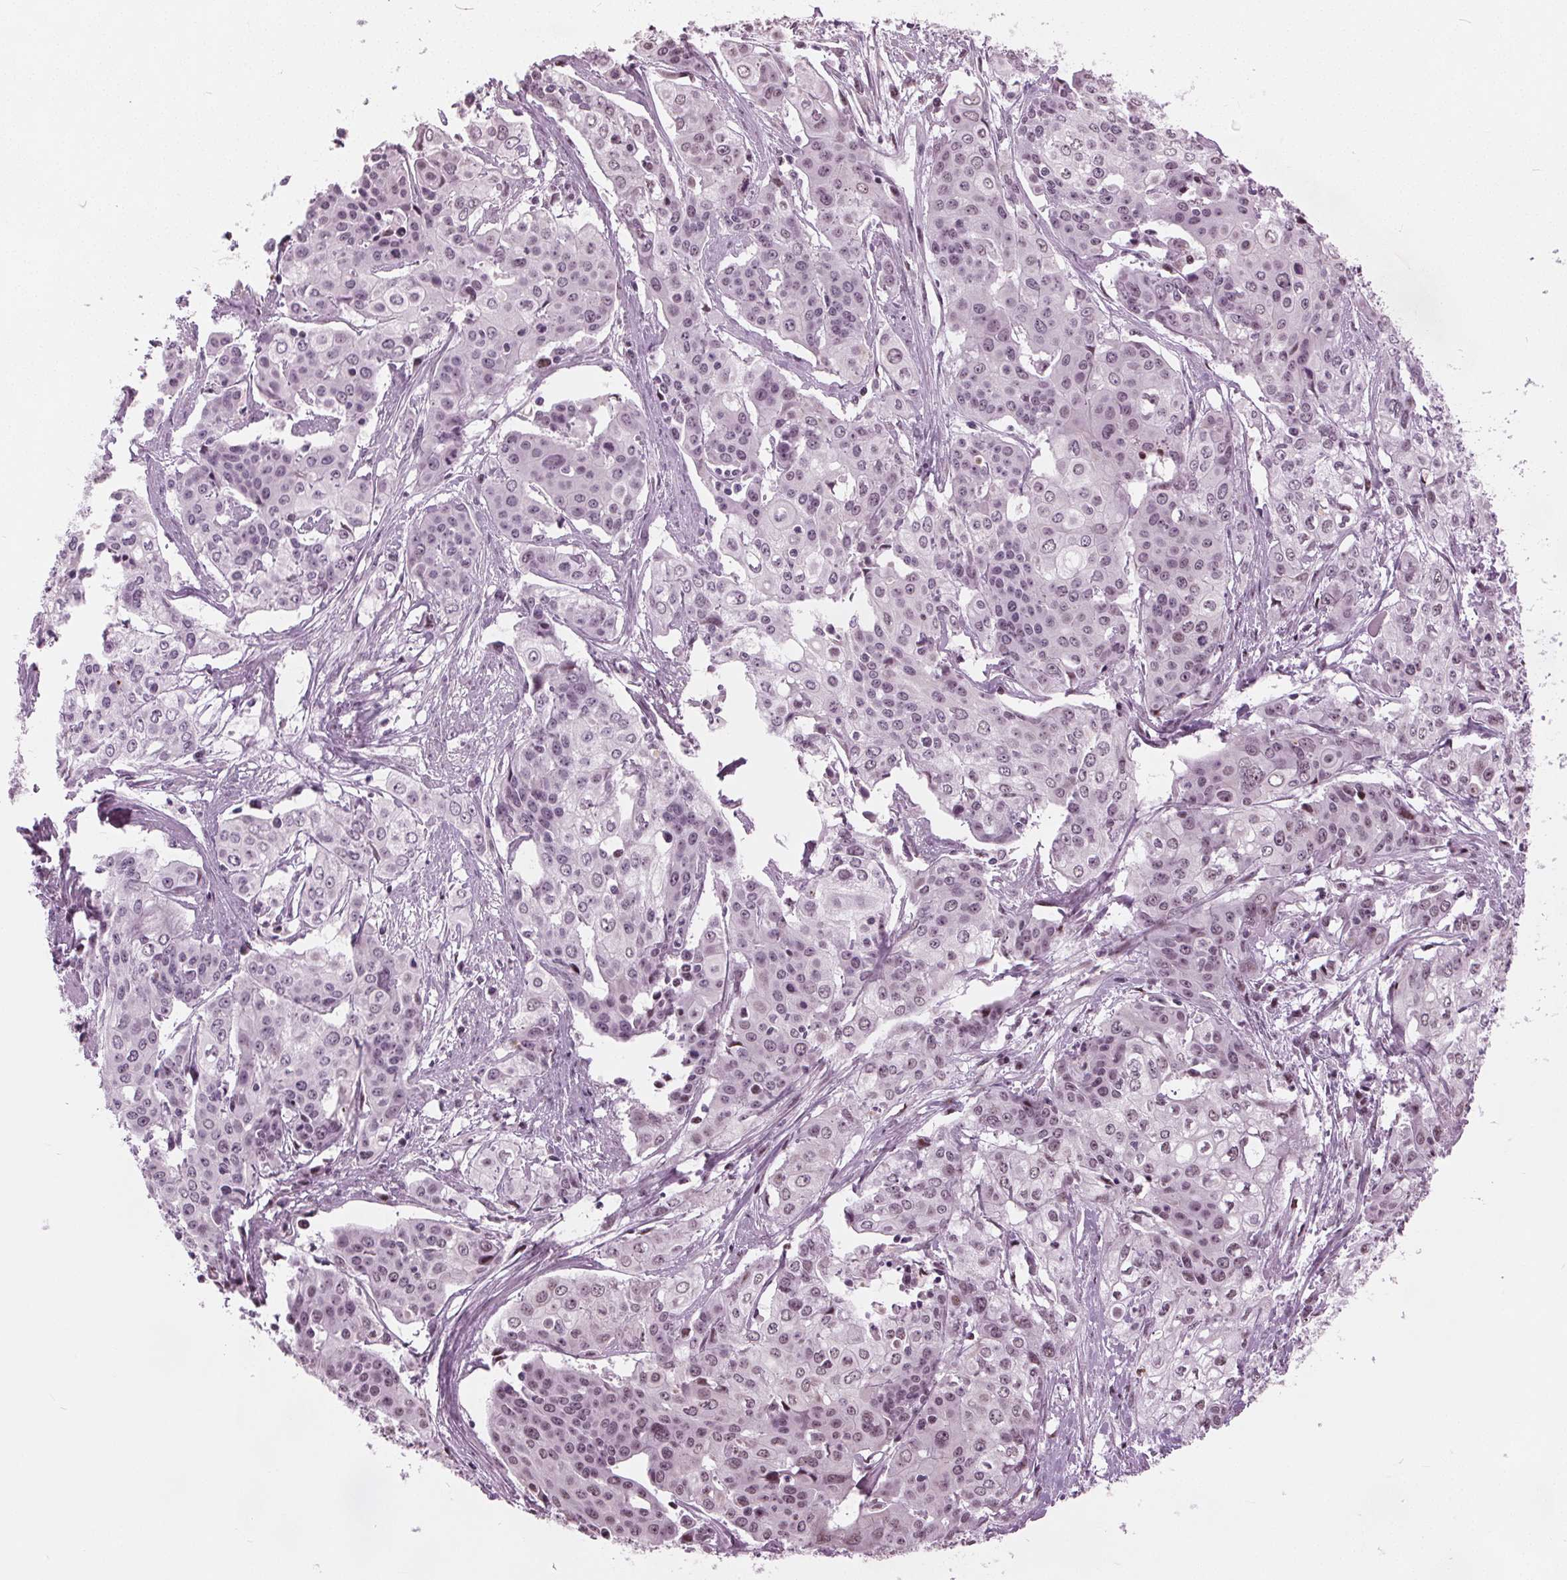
{"staining": {"intensity": "moderate", "quantity": "<25%", "location": "nuclear"}, "tissue": "cervical cancer", "cell_type": "Tumor cells", "image_type": "cancer", "snomed": [{"axis": "morphology", "description": "Squamous cell carcinoma, NOS"}, {"axis": "topography", "description": "Cervix"}], "caption": "Human cervical squamous cell carcinoma stained with a brown dye reveals moderate nuclear positive positivity in about <25% of tumor cells.", "gene": "TTC34", "patient": {"sex": "female", "age": 39}}